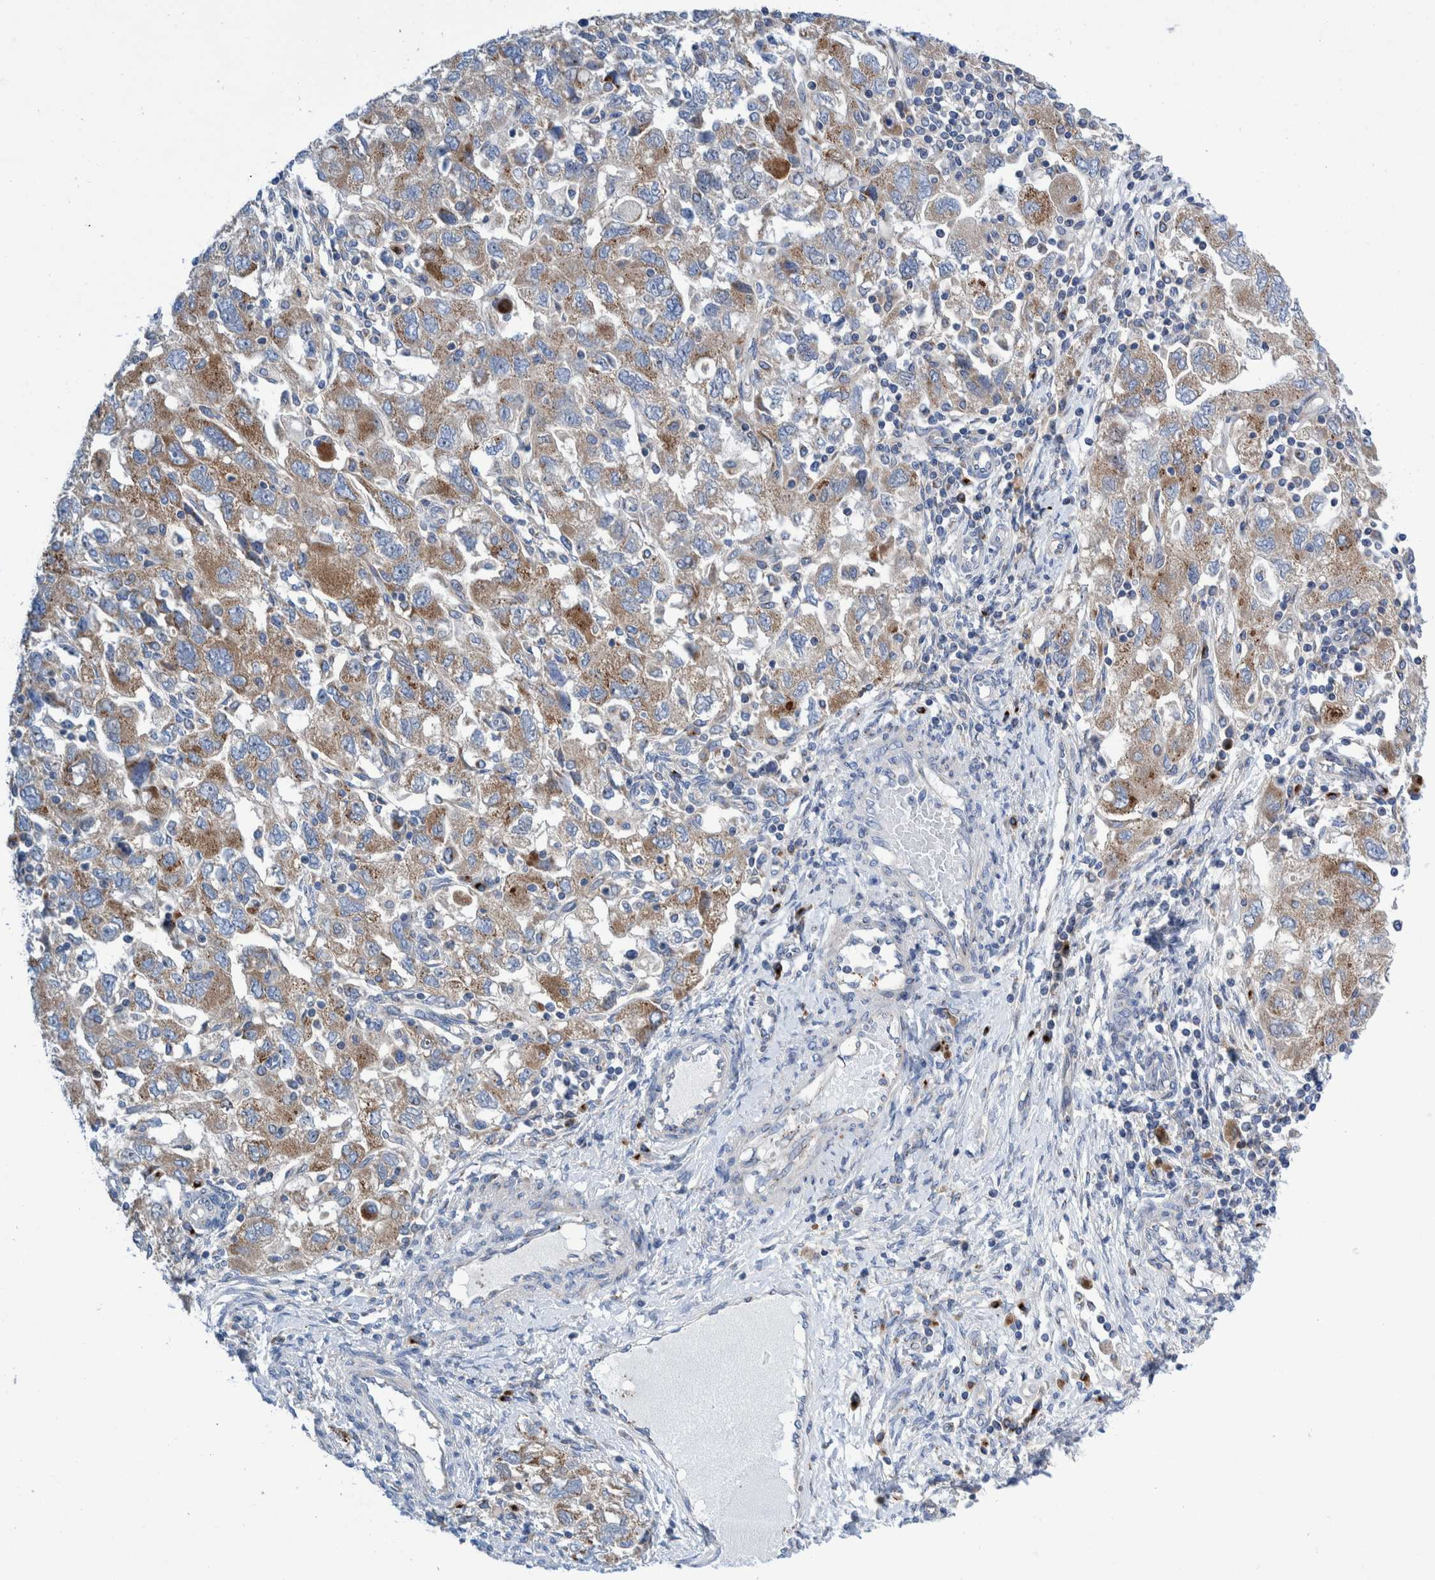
{"staining": {"intensity": "moderate", "quantity": ">75%", "location": "cytoplasmic/membranous"}, "tissue": "ovarian cancer", "cell_type": "Tumor cells", "image_type": "cancer", "snomed": [{"axis": "morphology", "description": "Carcinoma, NOS"}, {"axis": "morphology", "description": "Cystadenocarcinoma, serous, NOS"}, {"axis": "topography", "description": "Ovary"}], "caption": "Ovarian cancer stained with a protein marker shows moderate staining in tumor cells.", "gene": "TRIM58", "patient": {"sex": "female", "age": 69}}